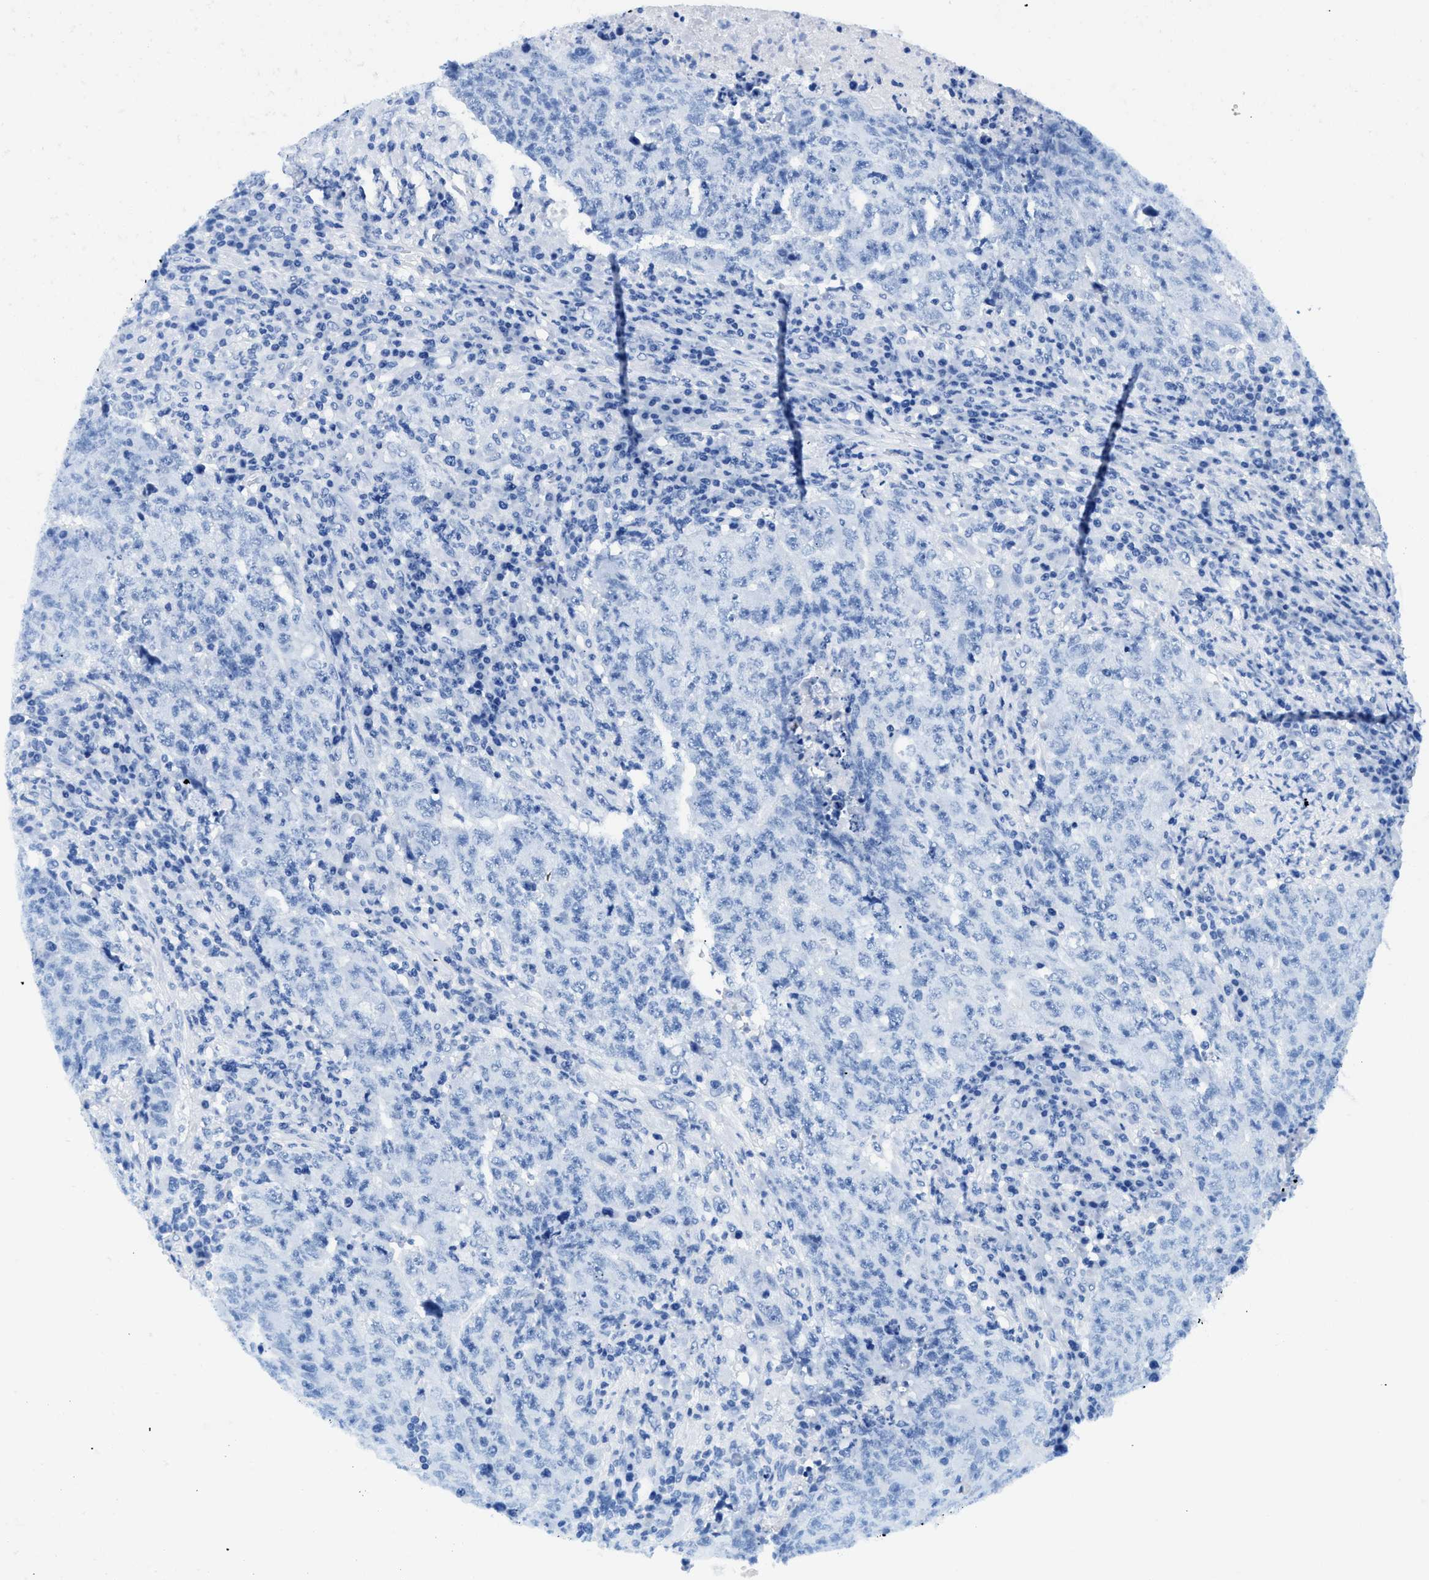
{"staining": {"intensity": "negative", "quantity": "none", "location": "none"}, "tissue": "testis cancer", "cell_type": "Tumor cells", "image_type": "cancer", "snomed": [{"axis": "morphology", "description": "Necrosis, NOS"}, {"axis": "morphology", "description": "Carcinoma, Embryonal, NOS"}, {"axis": "topography", "description": "Testis"}], "caption": "This histopathology image is of testis cancer (embryonal carcinoma) stained with immunohistochemistry to label a protein in brown with the nuclei are counter-stained blue. There is no positivity in tumor cells.", "gene": "SLC10A6", "patient": {"sex": "male", "age": 19}}